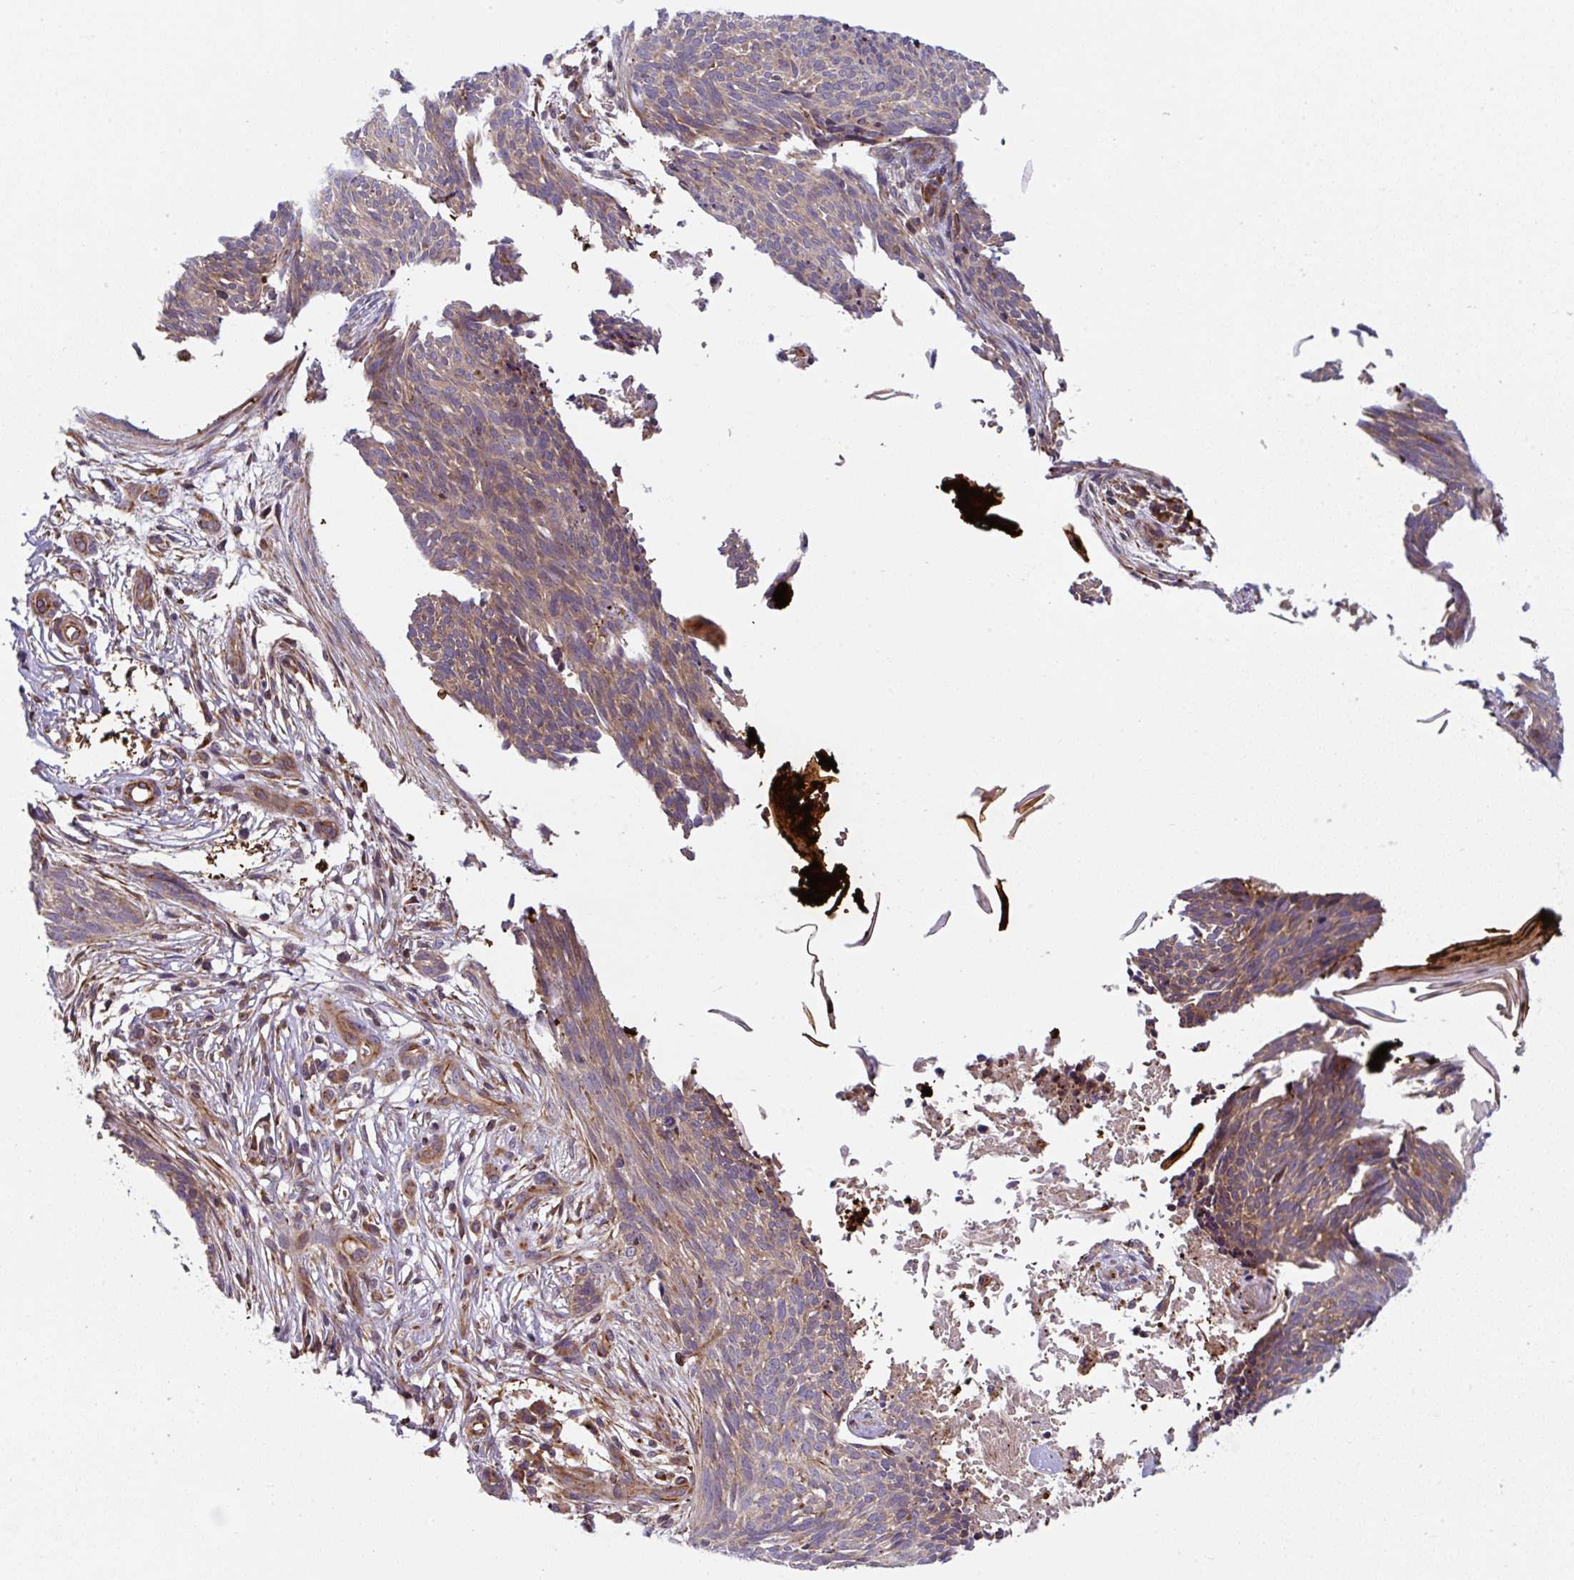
{"staining": {"intensity": "moderate", "quantity": "25%-75%", "location": "cytoplasmic/membranous"}, "tissue": "skin cancer", "cell_type": "Tumor cells", "image_type": "cancer", "snomed": [{"axis": "morphology", "description": "Basal cell carcinoma"}, {"axis": "topography", "description": "Skin"}, {"axis": "topography", "description": "Skin, foot"}], "caption": "An immunohistochemistry image of neoplastic tissue is shown. Protein staining in brown highlights moderate cytoplasmic/membranous positivity in skin cancer within tumor cells. (Brightfield microscopy of DAB IHC at high magnification).", "gene": "APOBEC3D", "patient": {"sex": "female", "age": 86}}